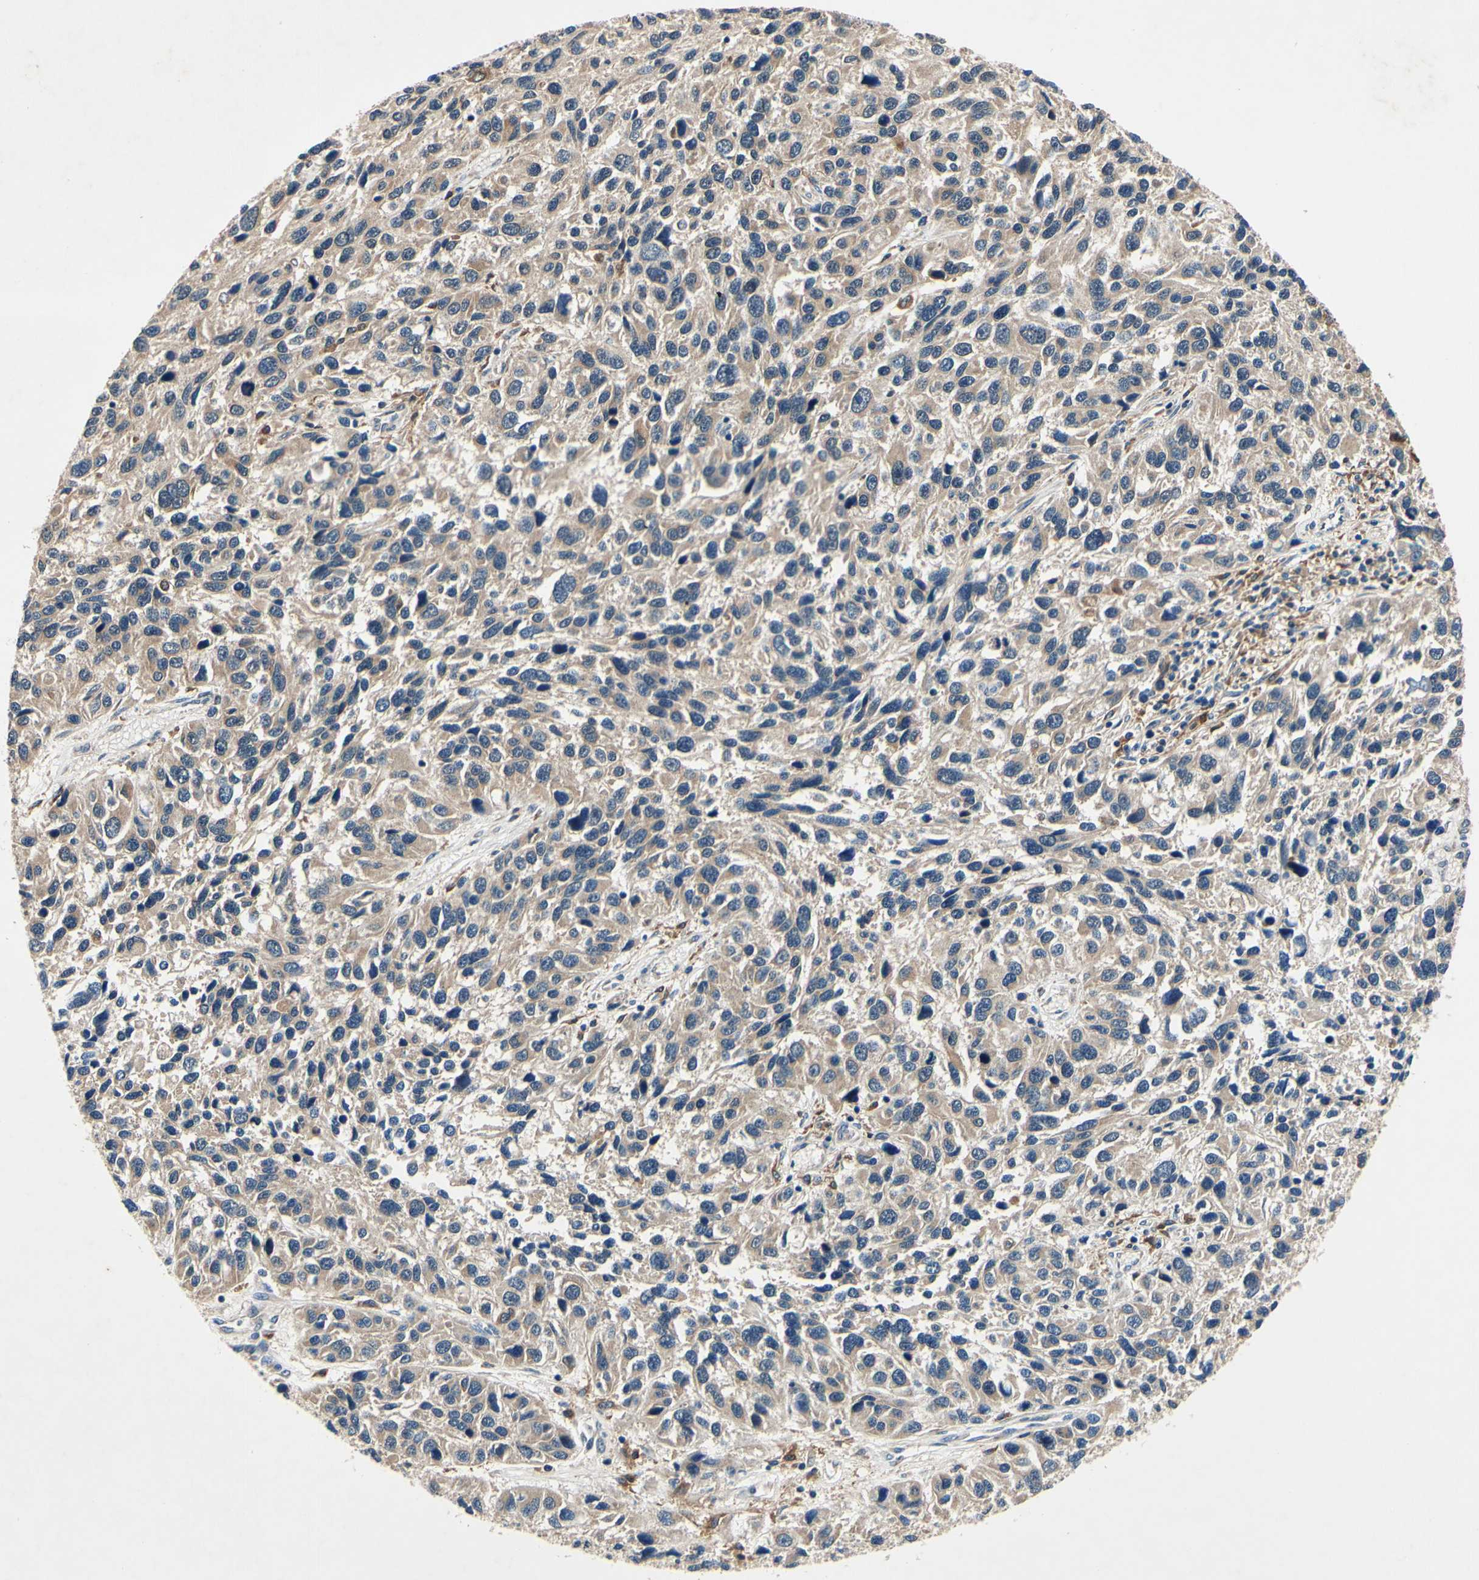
{"staining": {"intensity": "weak", "quantity": ">75%", "location": "cytoplasmic/membranous"}, "tissue": "melanoma", "cell_type": "Tumor cells", "image_type": "cancer", "snomed": [{"axis": "morphology", "description": "Malignant melanoma, NOS"}, {"axis": "topography", "description": "Skin"}], "caption": "This micrograph shows immunohistochemistry staining of human malignant melanoma, with low weak cytoplasmic/membranous positivity in approximately >75% of tumor cells.", "gene": "PLA2G4A", "patient": {"sex": "male", "age": 53}}